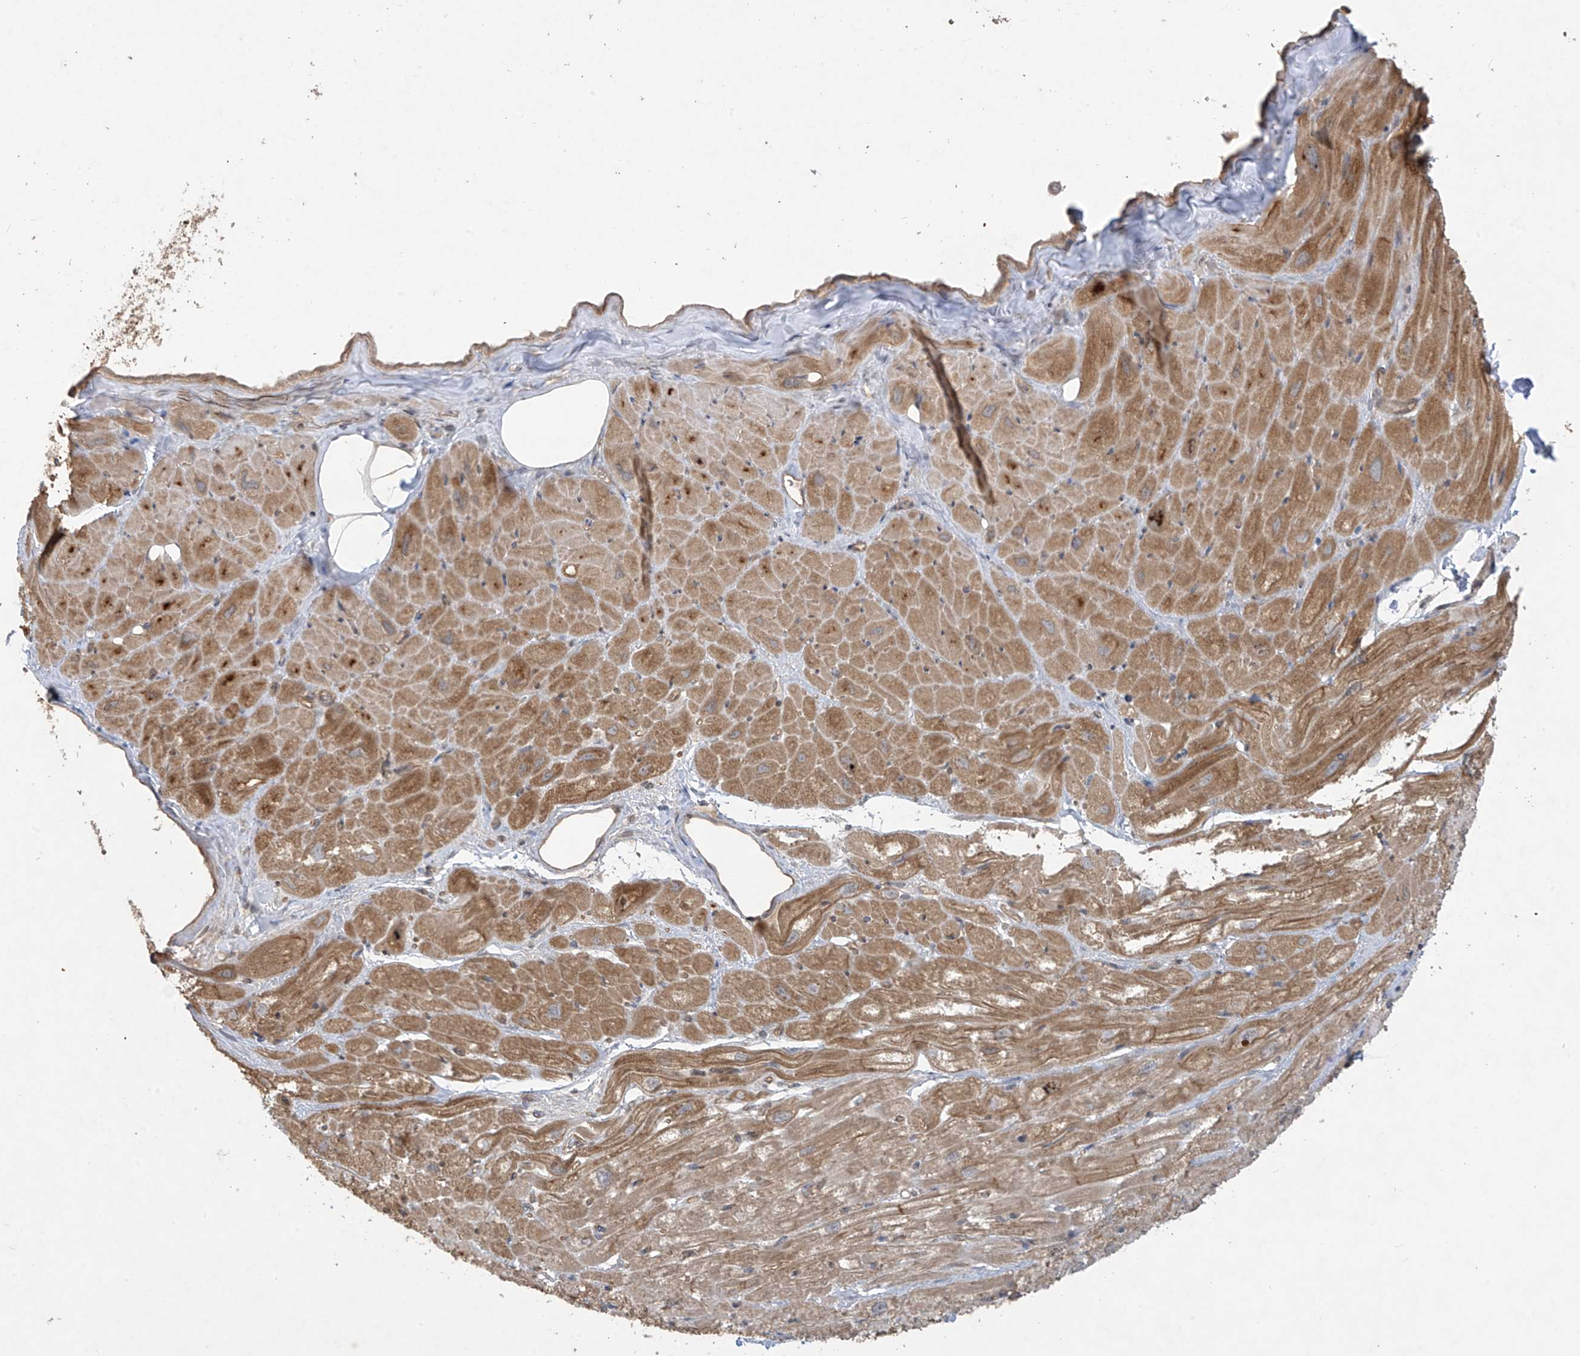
{"staining": {"intensity": "moderate", "quantity": ">75%", "location": "cytoplasmic/membranous"}, "tissue": "heart muscle", "cell_type": "Cardiomyocytes", "image_type": "normal", "snomed": [{"axis": "morphology", "description": "Normal tissue, NOS"}, {"axis": "topography", "description": "Heart"}], "caption": "Approximately >75% of cardiomyocytes in benign heart muscle display moderate cytoplasmic/membranous protein staining as visualized by brown immunohistochemical staining.", "gene": "DGKQ", "patient": {"sex": "male", "age": 50}}